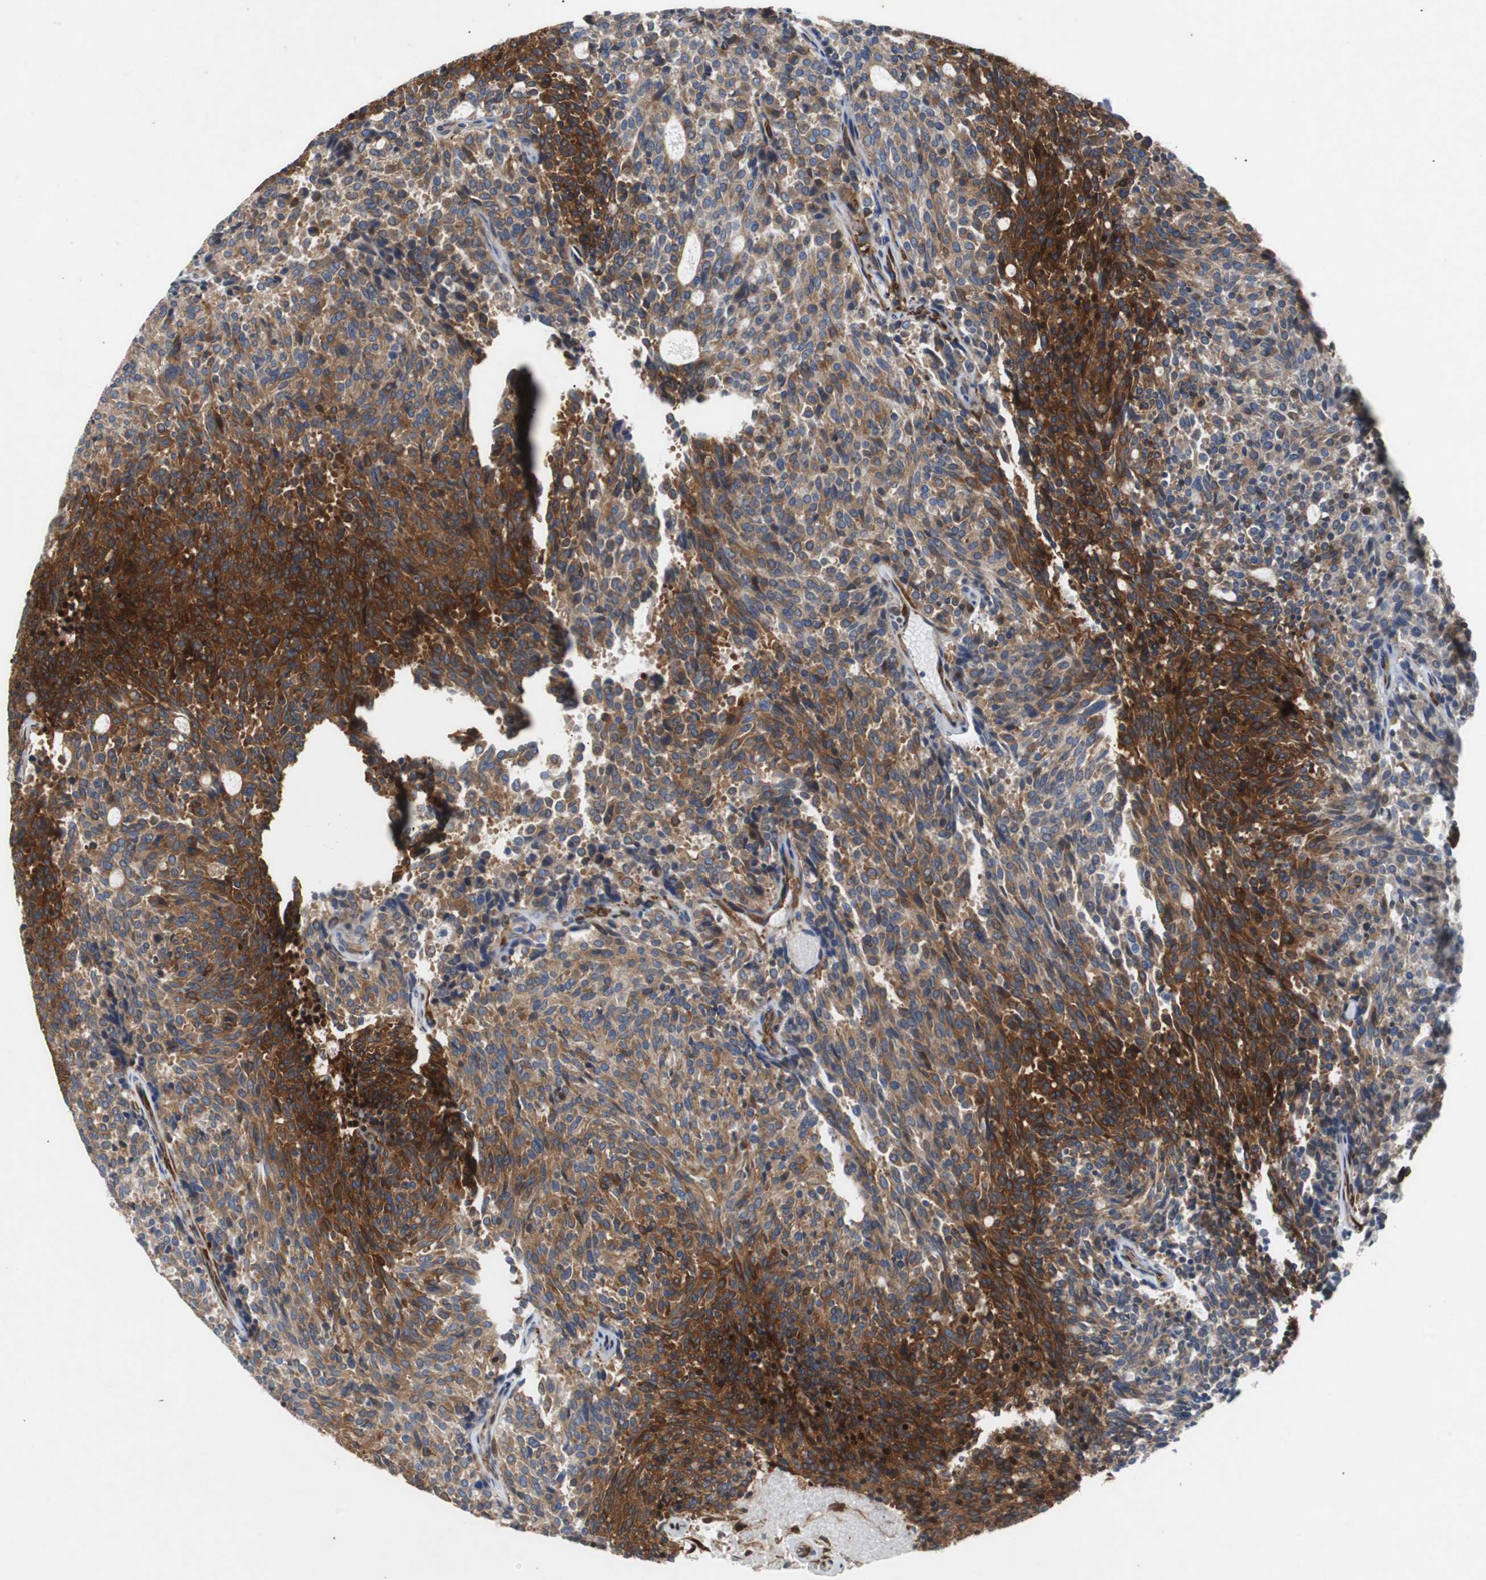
{"staining": {"intensity": "strong", "quantity": ">75%", "location": "cytoplasmic/membranous"}, "tissue": "carcinoid", "cell_type": "Tumor cells", "image_type": "cancer", "snomed": [{"axis": "morphology", "description": "Carcinoid, malignant, NOS"}, {"axis": "topography", "description": "Pancreas"}], "caption": "Immunohistochemical staining of human carcinoid exhibits high levels of strong cytoplasmic/membranous staining in about >75% of tumor cells.", "gene": "GYS1", "patient": {"sex": "female", "age": 54}}